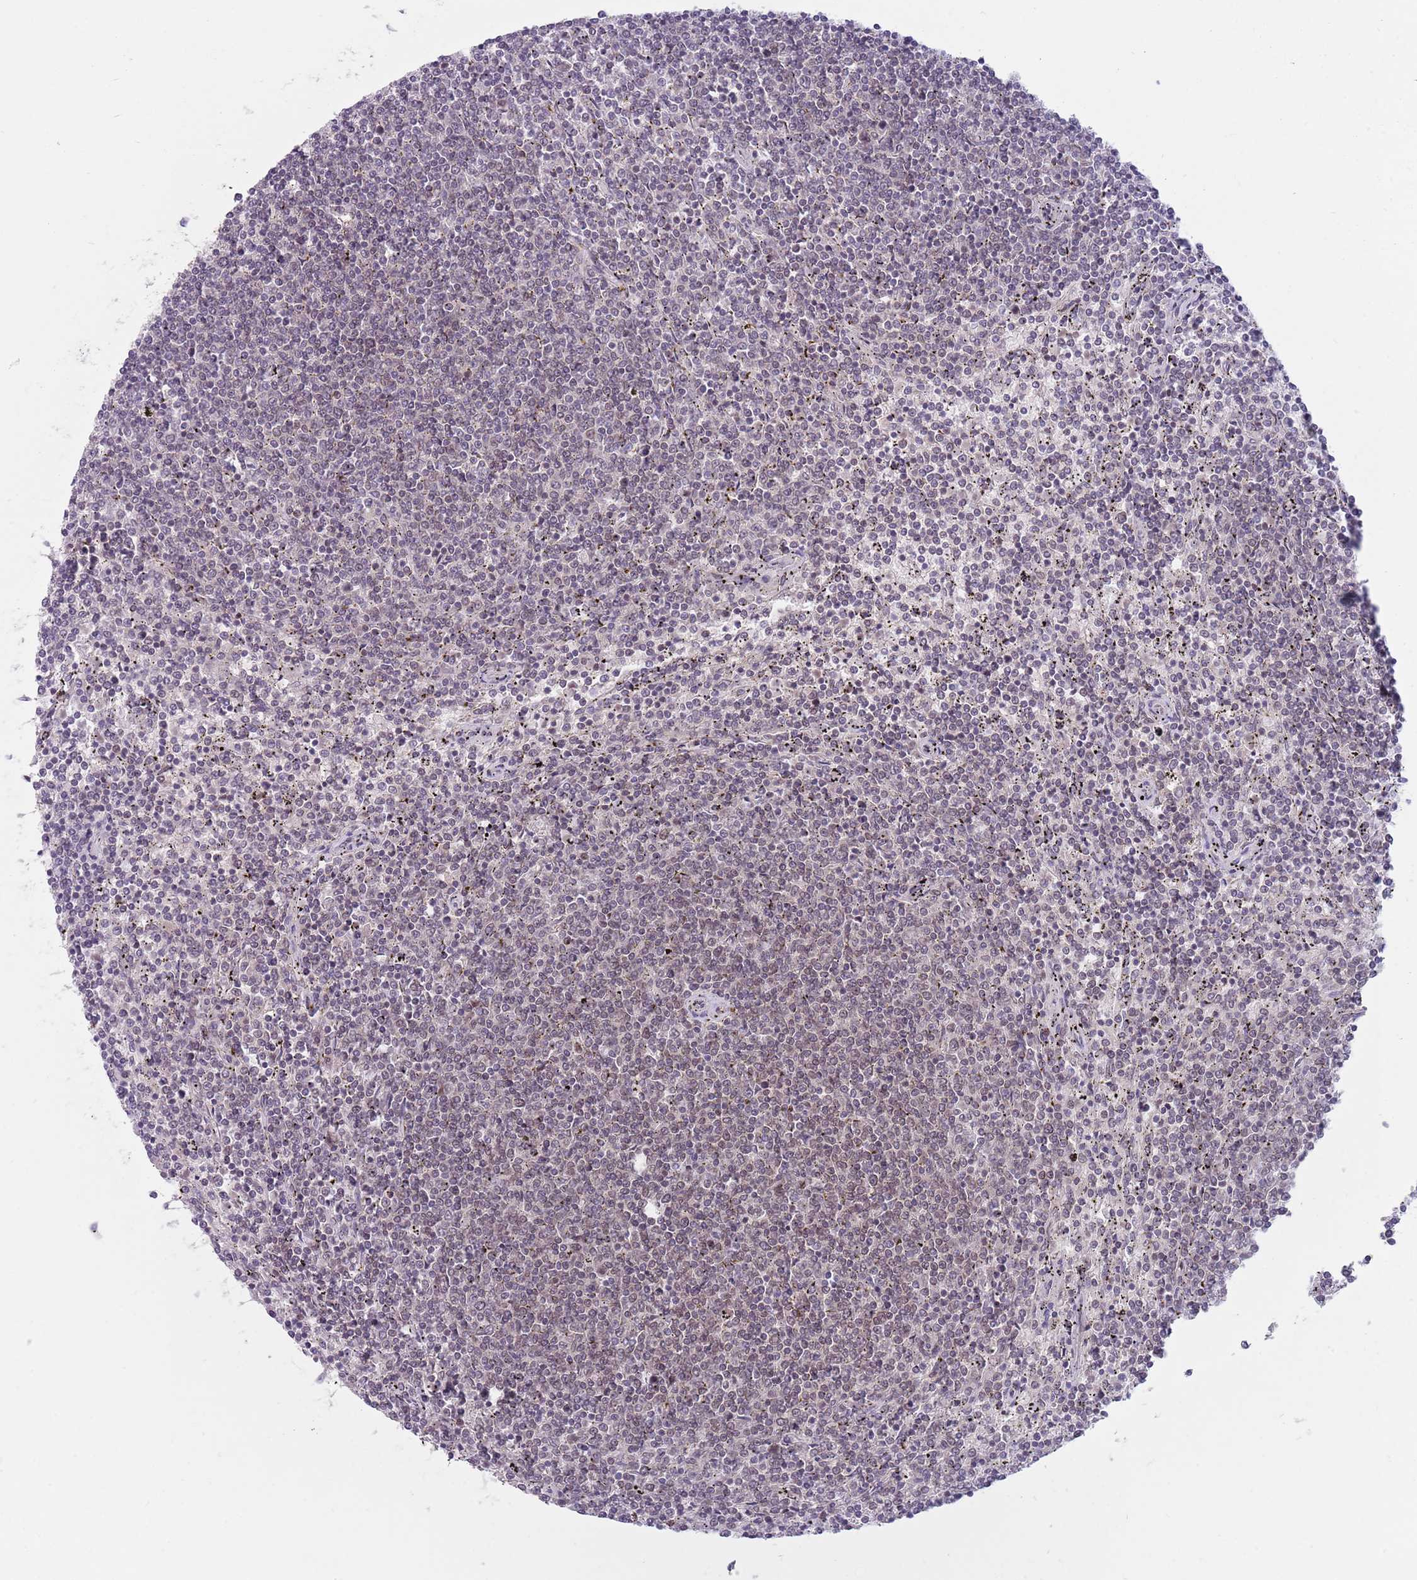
{"staining": {"intensity": "weak", "quantity": "<25%", "location": "nuclear"}, "tissue": "lymphoma", "cell_type": "Tumor cells", "image_type": "cancer", "snomed": [{"axis": "morphology", "description": "Malignant lymphoma, non-Hodgkin's type, Low grade"}, {"axis": "topography", "description": "Spleen"}], "caption": "This is an immunohistochemistry (IHC) micrograph of human low-grade malignant lymphoma, non-Hodgkin's type. There is no staining in tumor cells.", "gene": "ZNF574", "patient": {"sex": "female", "age": 50}}